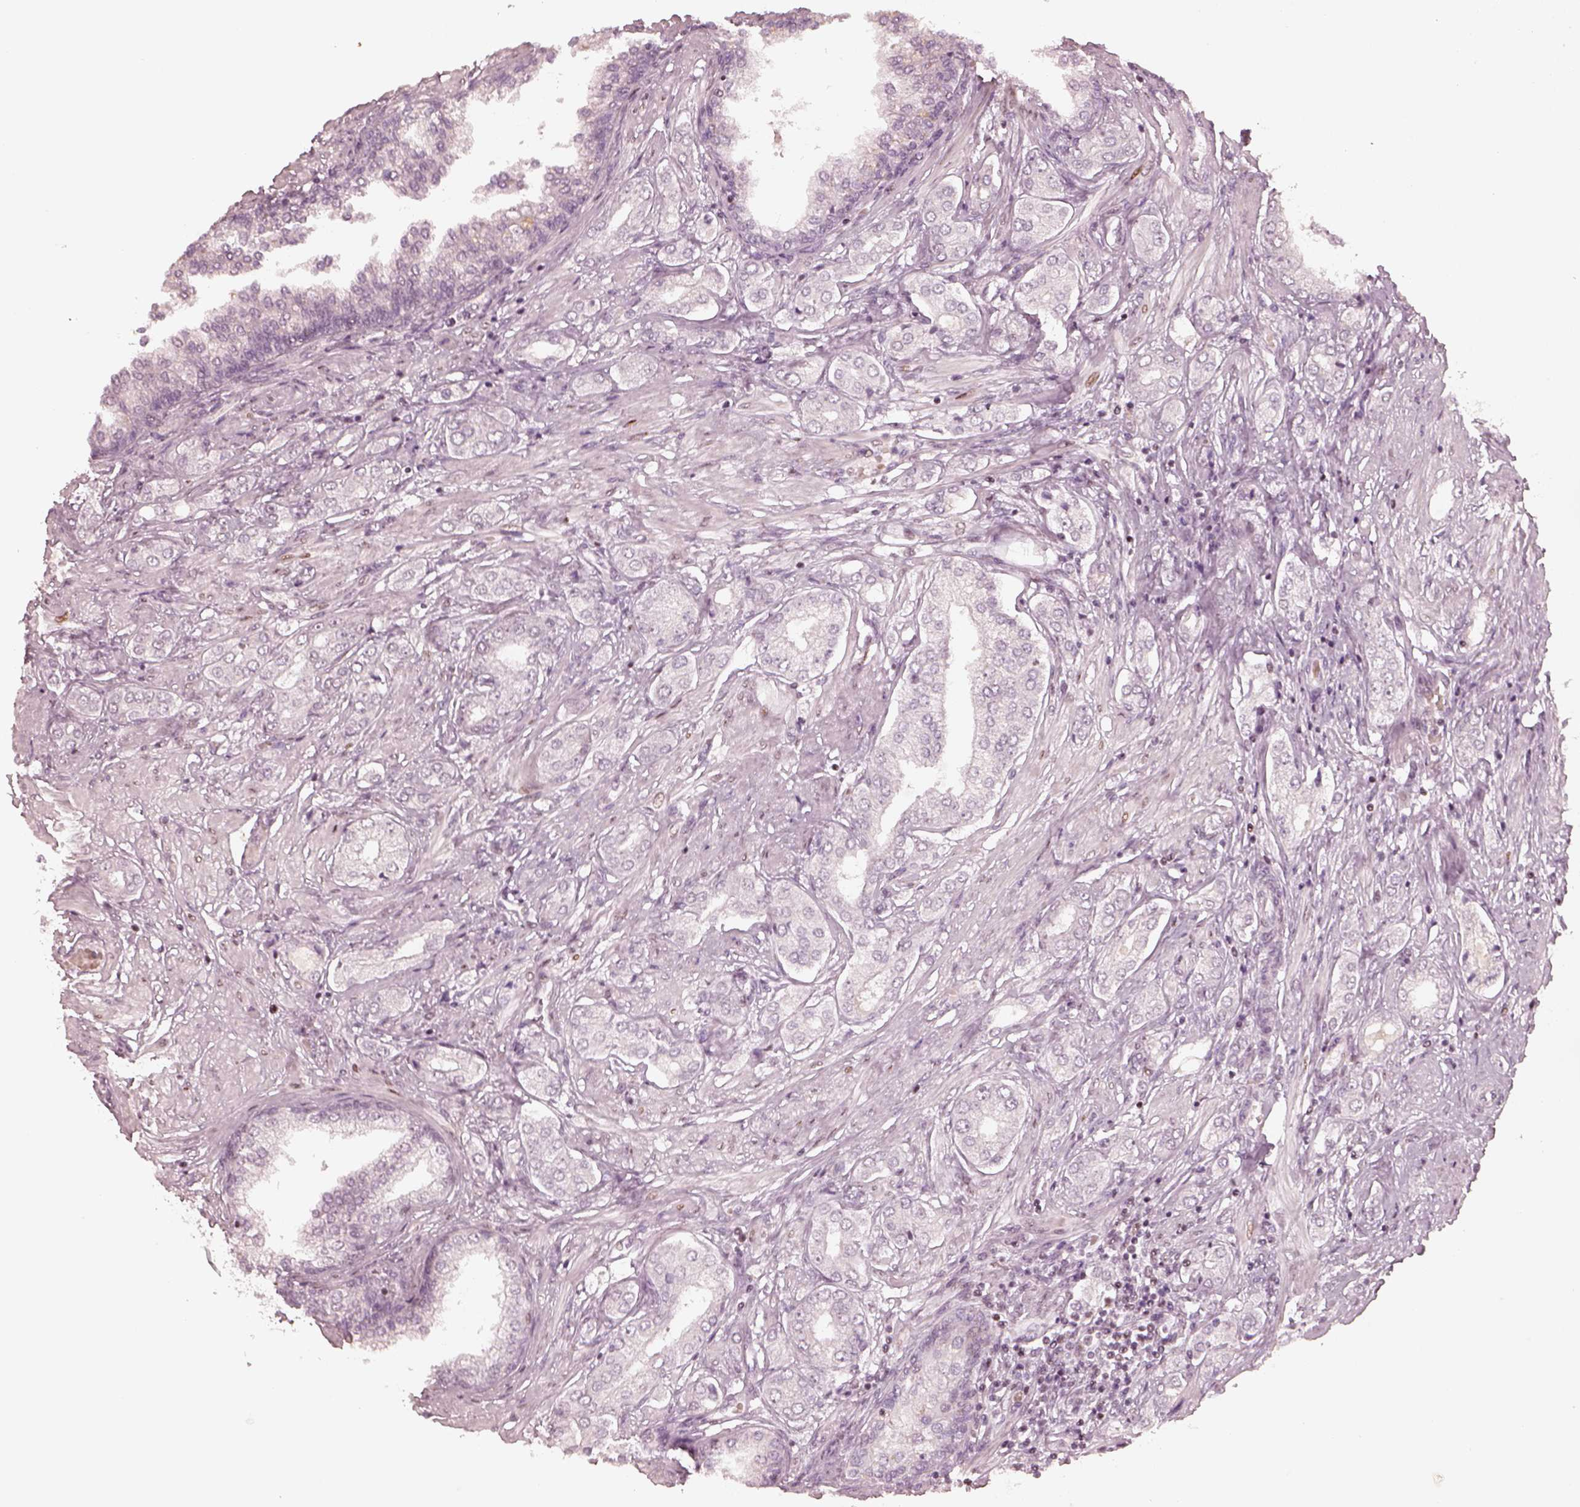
{"staining": {"intensity": "moderate", "quantity": "25%-75%", "location": "nuclear"}, "tissue": "prostate cancer", "cell_type": "Tumor cells", "image_type": "cancer", "snomed": [{"axis": "morphology", "description": "Adenocarcinoma, NOS"}, {"axis": "topography", "description": "Prostate"}], "caption": "A micrograph of prostate cancer stained for a protein shows moderate nuclear brown staining in tumor cells. (DAB IHC with brightfield microscopy, high magnification).", "gene": "HNRNPC", "patient": {"sex": "male", "age": 63}}